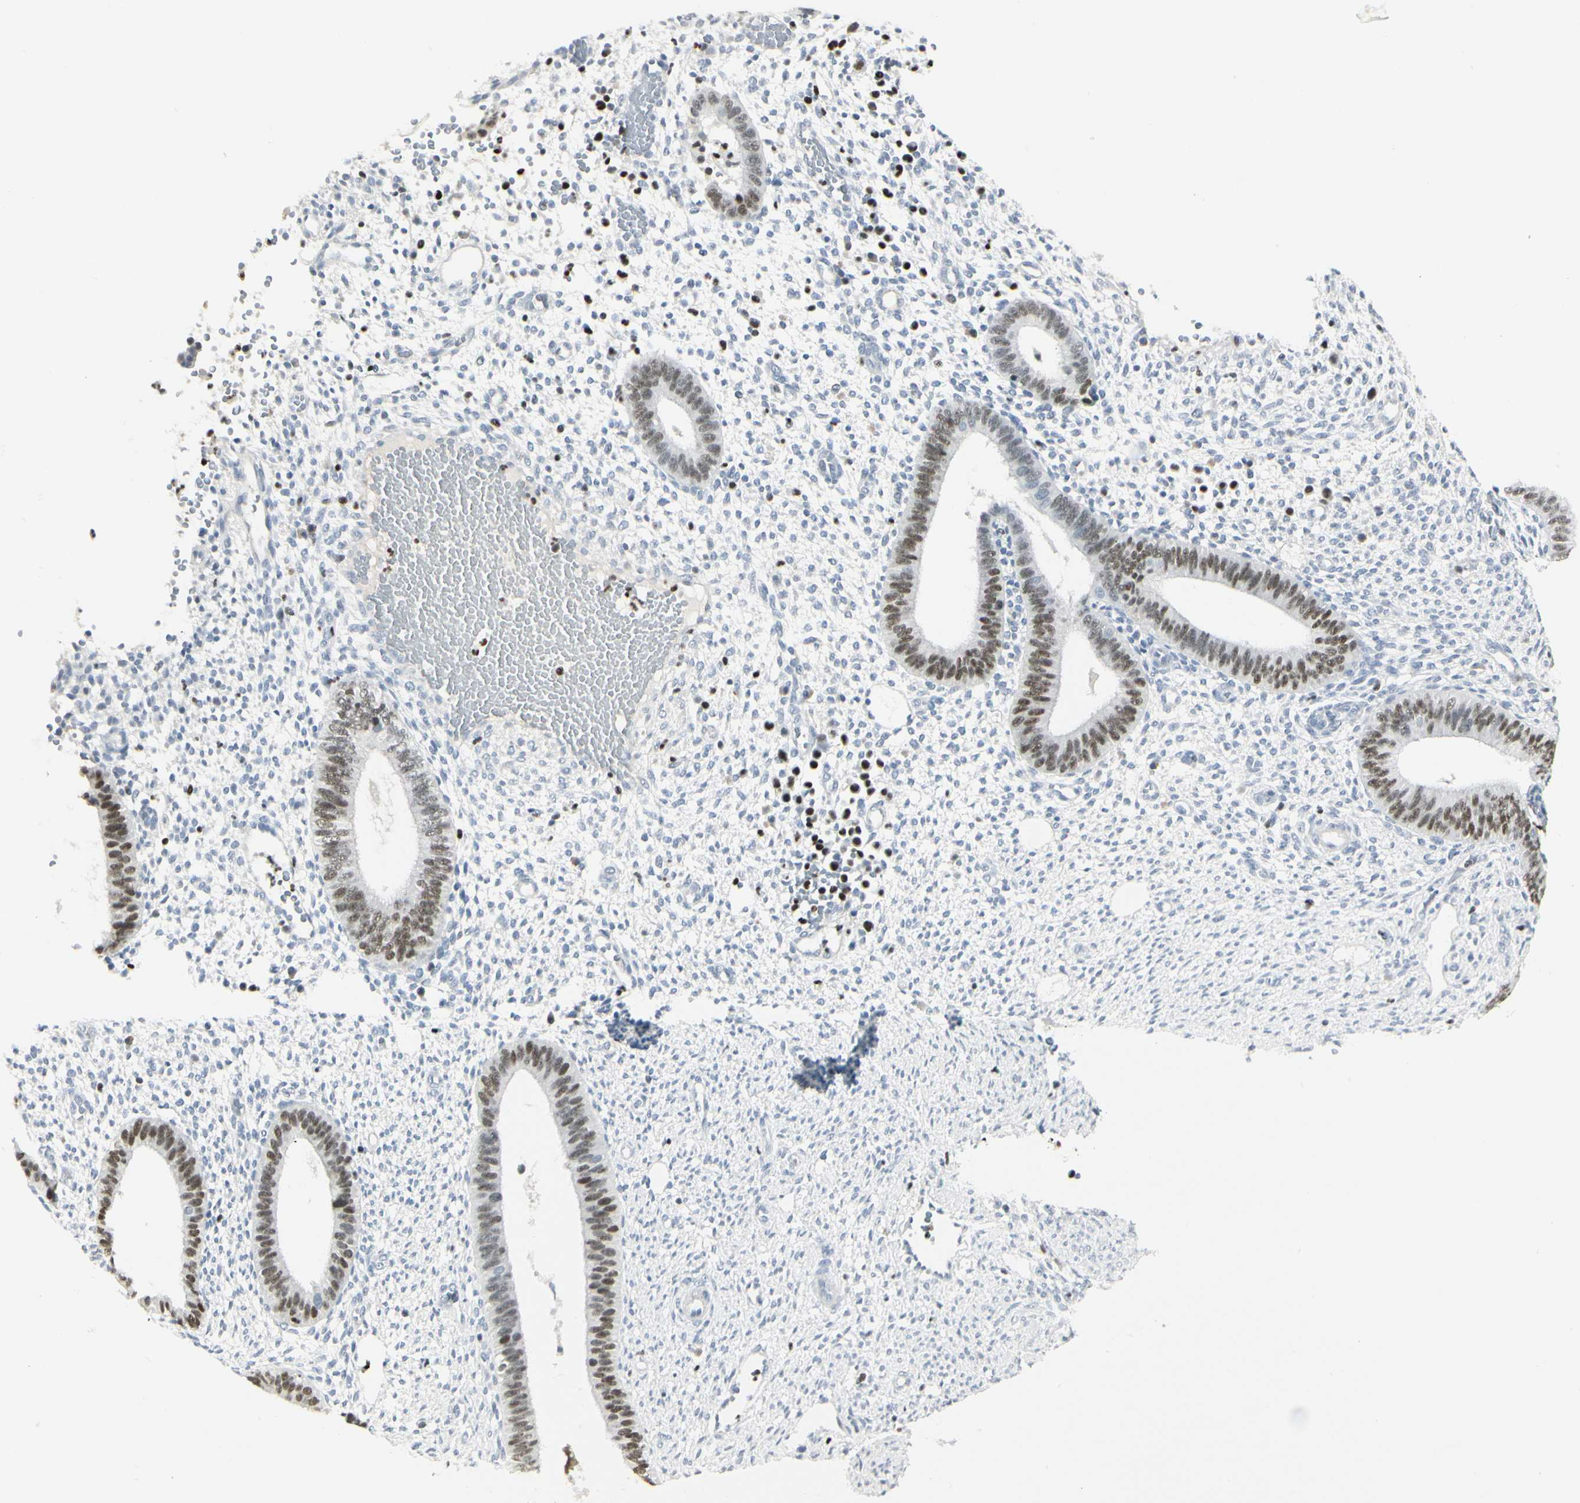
{"staining": {"intensity": "negative", "quantity": "none", "location": "none"}, "tissue": "endometrium", "cell_type": "Cells in endometrial stroma", "image_type": "normal", "snomed": [{"axis": "morphology", "description": "Normal tissue, NOS"}, {"axis": "topography", "description": "Endometrium"}], "caption": "The photomicrograph shows no significant staining in cells in endometrial stroma of endometrium. (Brightfield microscopy of DAB (3,3'-diaminobenzidine) immunohistochemistry at high magnification).", "gene": "ZBTB7B", "patient": {"sex": "female", "age": 35}}